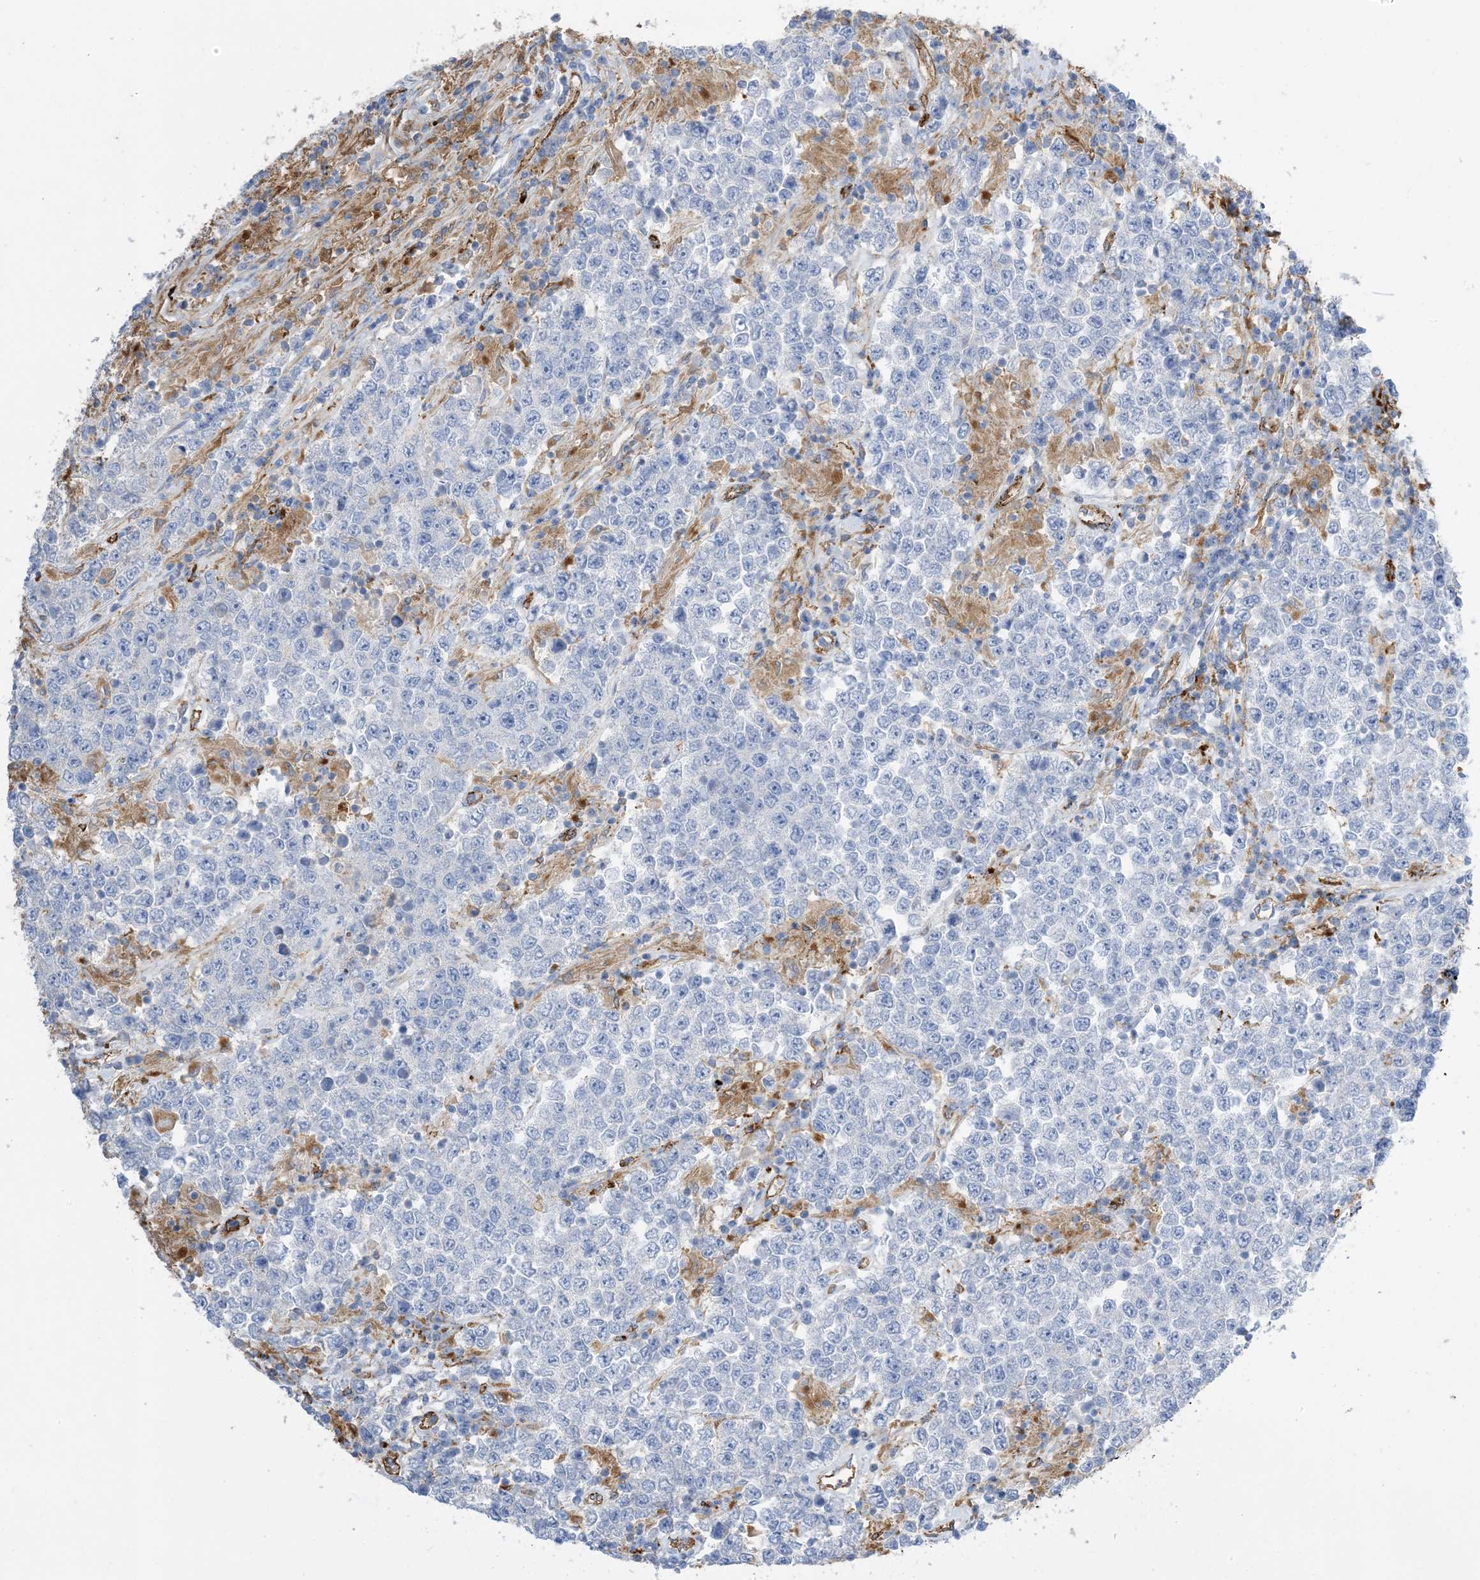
{"staining": {"intensity": "negative", "quantity": "none", "location": "none"}, "tissue": "testis cancer", "cell_type": "Tumor cells", "image_type": "cancer", "snomed": [{"axis": "morphology", "description": "Normal tissue, NOS"}, {"axis": "morphology", "description": "Urothelial carcinoma, High grade"}, {"axis": "morphology", "description": "Seminoma, NOS"}, {"axis": "morphology", "description": "Carcinoma, Embryonal, NOS"}, {"axis": "topography", "description": "Urinary bladder"}, {"axis": "topography", "description": "Testis"}], "caption": "Tumor cells show no significant protein staining in testis cancer.", "gene": "DPH3", "patient": {"sex": "male", "age": 41}}